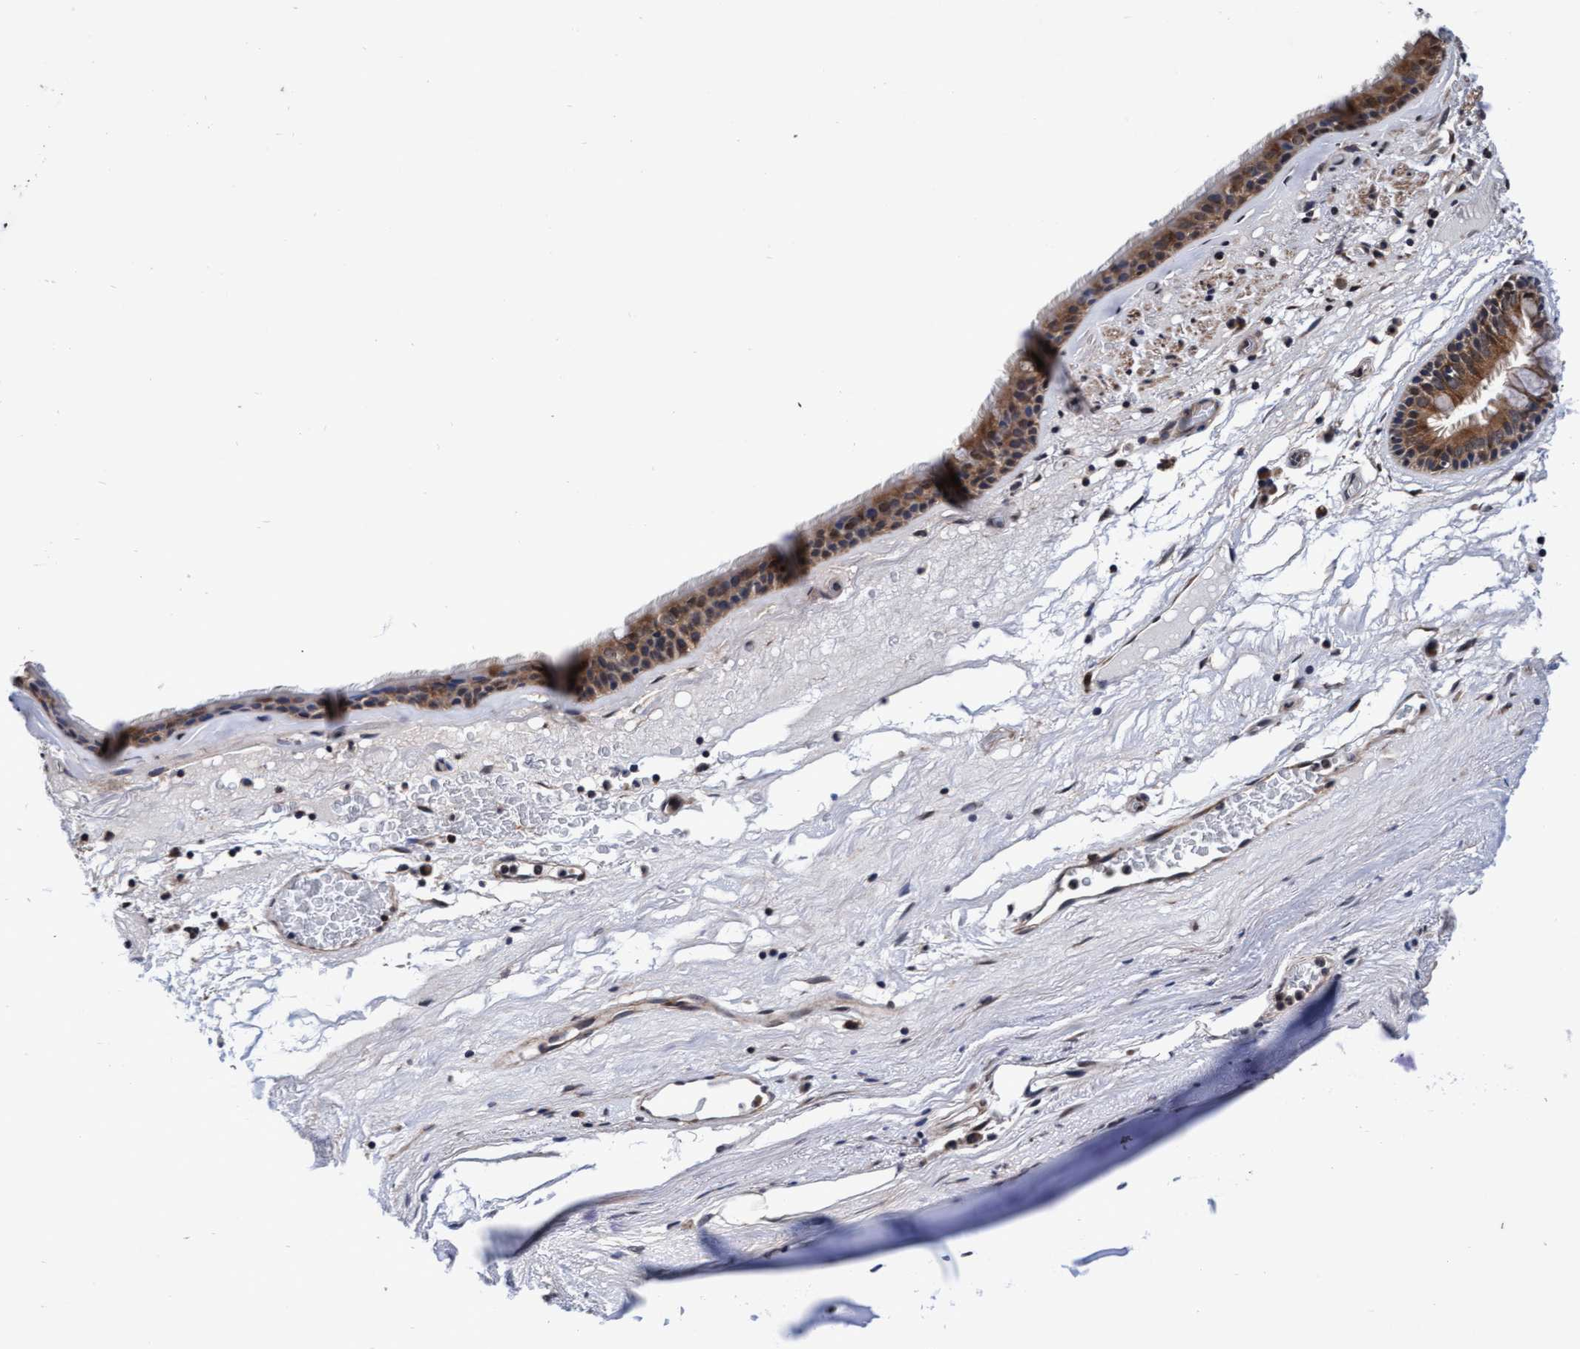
{"staining": {"intensity": "moderate", "quantity": ">75%", "location": "cytoplasmic/membranous"}, "tissue": "bronchus", "cell_type": "Respiratory epithelial cells", "image_type": "normal", "snomed": [{"axis": "morphology", "description": "Normal tissue, NOS"}, {"axis": "topography", "description": "Cartilage tissue"}], "caption": "A medium amount of moderate cytoplasmic/membranous expression is appreciated in approximately >75% of respiratory epithelial cells in unremarkable bronchus.", "gene": "EFCAB13", "patient": {"sex": "female", "age": 63}}